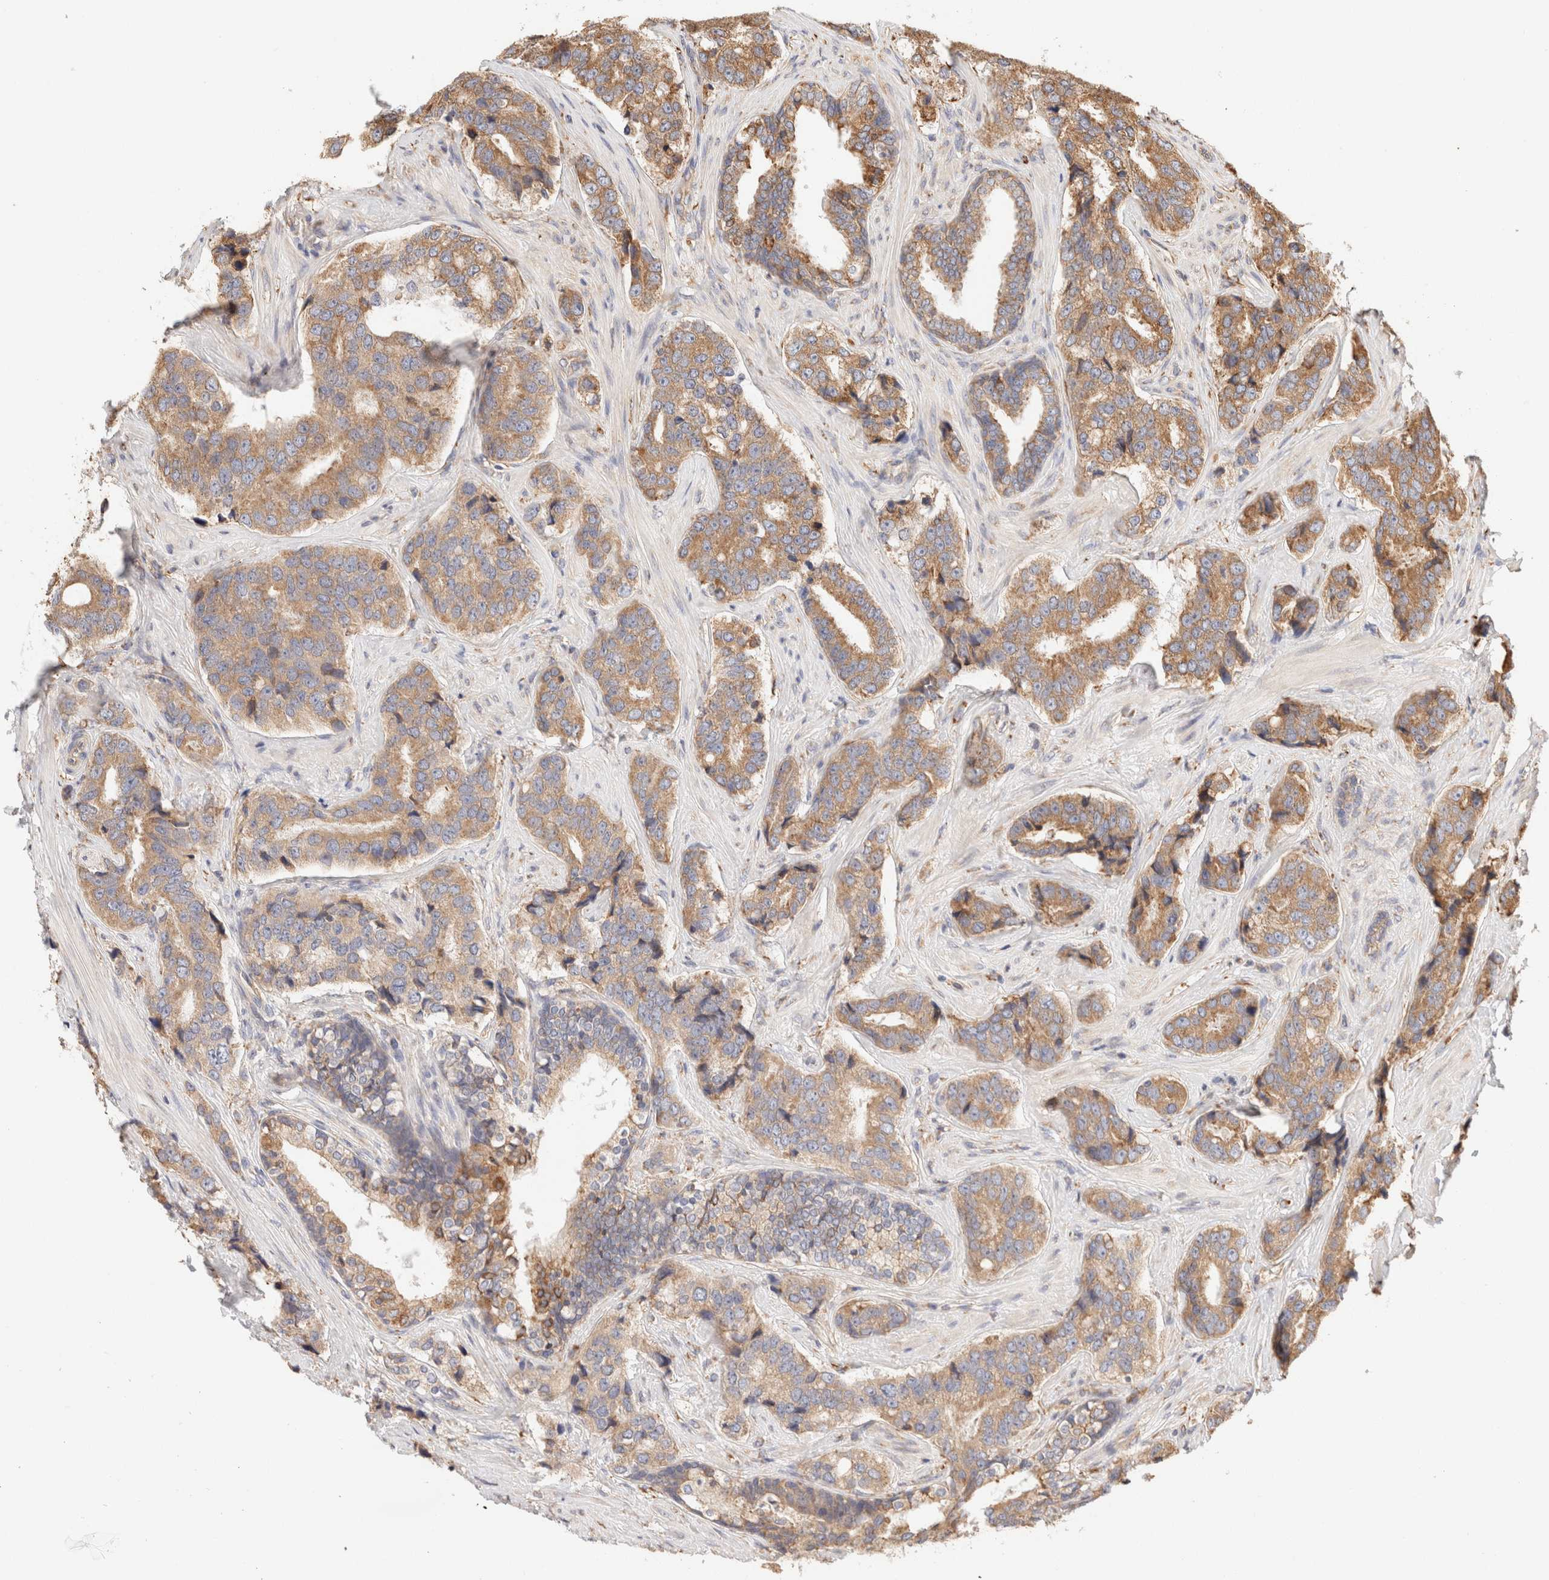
{"staining": {"intensity": "moderate", "quantity": ">75%", "location": "cytoplasmic/membranous"}, "tissue": "prostate cancer", "cell_type": "Tumor cells", "image_type": "cancer", "snomed": [{"axis": "morphology", "description": "Adenocarcinoma, High grade"}, {"axis": "topography", "description": "Prostate"}], "caption": "This micrograph demonstrates immunohistochemistry (IHC) staining of human prostate cancer (adenocarcinoma (high-grade)), with medium moderate cytoplasmic/membranous positivity in approximately >75% of tumor cells.", "gene": "FER", "patient": {"sex": "male", "age": 60}}